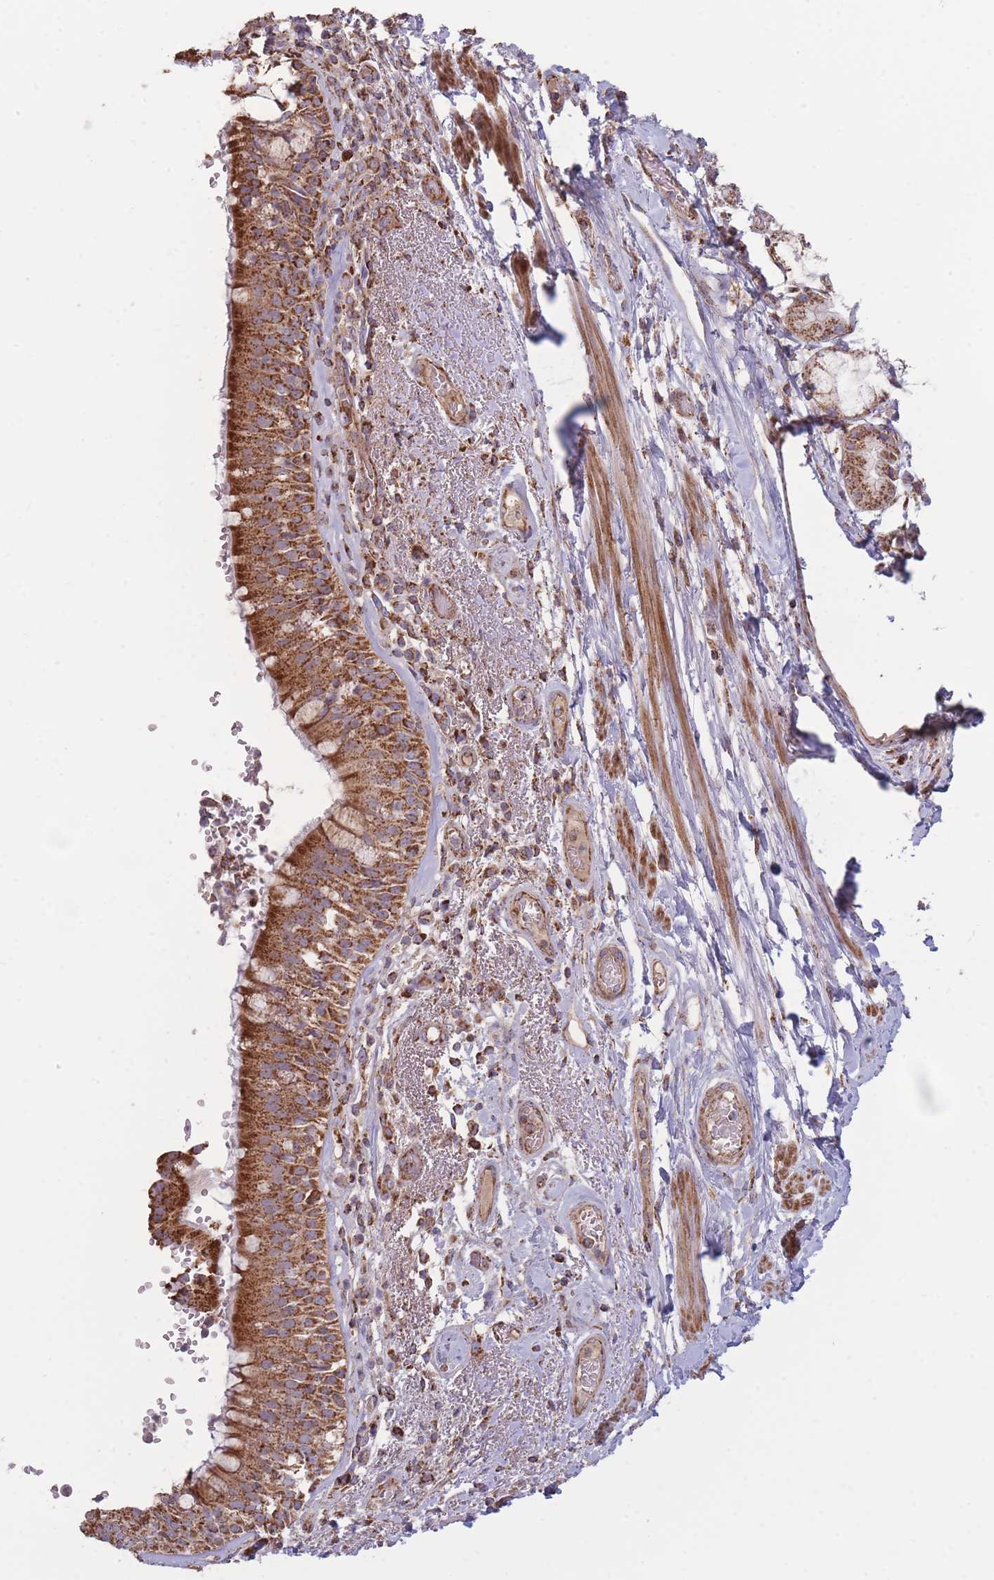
{"staining": {"intensity": "strong", "quantity": ">75%", "location": "cytoplasmic/membranous"}, "tissue": "bronchus", "cell_type": "Respiratory epithelial cells", "image_type": "normal", "snomed": [{"axis": "morphology", "description": "Normal tissue, NOS"}, {"axis": "topography", "description": "Cartilage tissue"}, {"axis": "topography", "description": "Bronchus"}], "caption": "Respiratory epithelial cells reveal high levels of strong cytoplasmic/membranous staining in approximately >75% of cells in benign bronchus.", "gene": "KIF16B", "patient": {"sex": "male", "age": 63}}